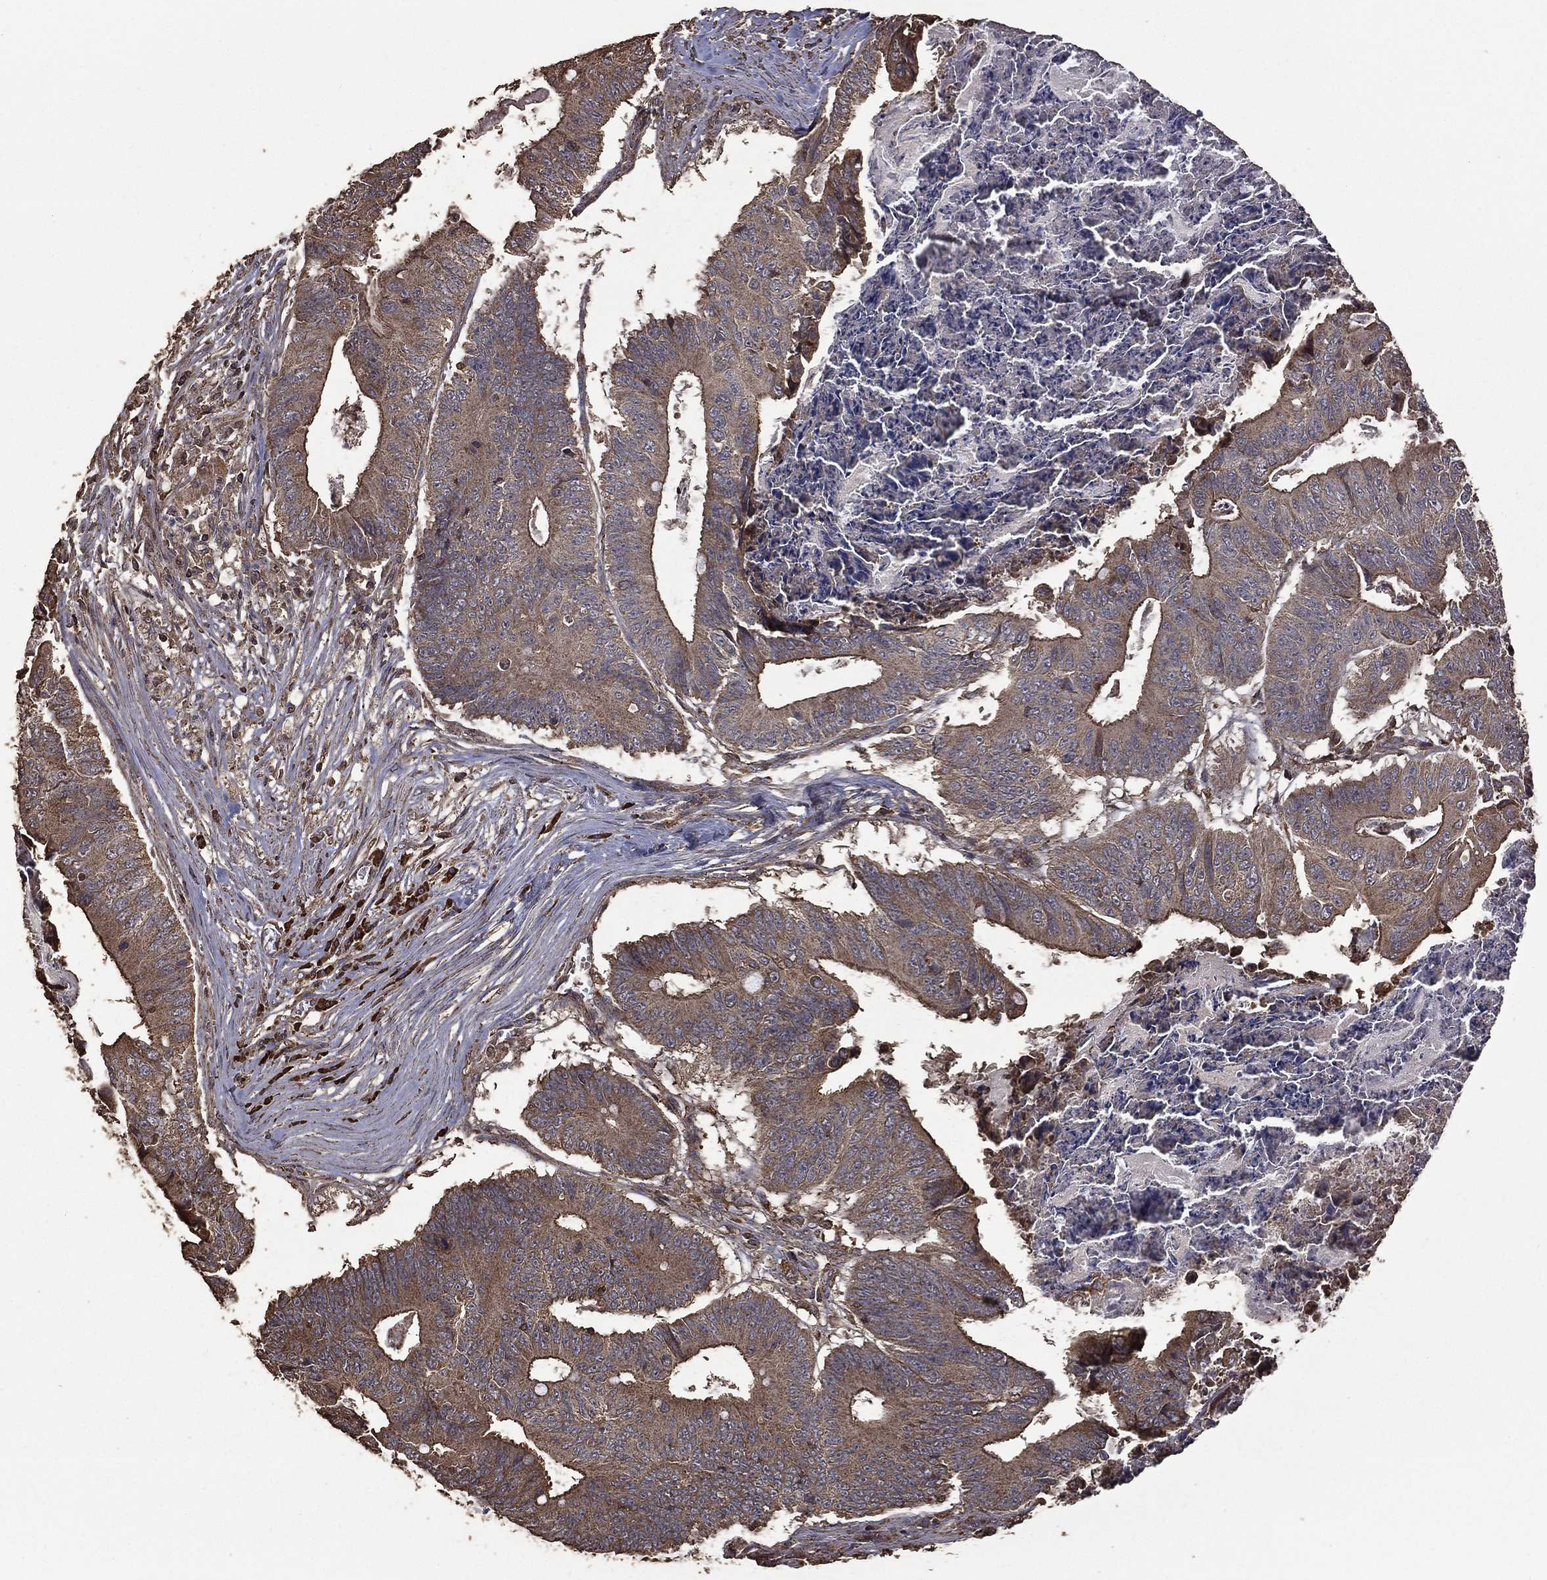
{"staining": {"intensity": "weak", "quantity": "25%-75%", "location": "cytoplasmic/membranous"}, "tissue": "colorectal cancer", "cell_type": "Tumor cells", "image_type": "cancer", "snomed": [{"axis": "morphology", "description": "Adenocarcinoma, NOS"}, {"axis": "topography", "description": "Colon"}], "caption": "The histopathology image shows staining of colorectal adenocarcinoma, revealing weak cytoplasmic/membranous protein expression (brown color) within tumor cells.", "gene": "METTL27", "patient": {"sex": "male", "age": 84}}